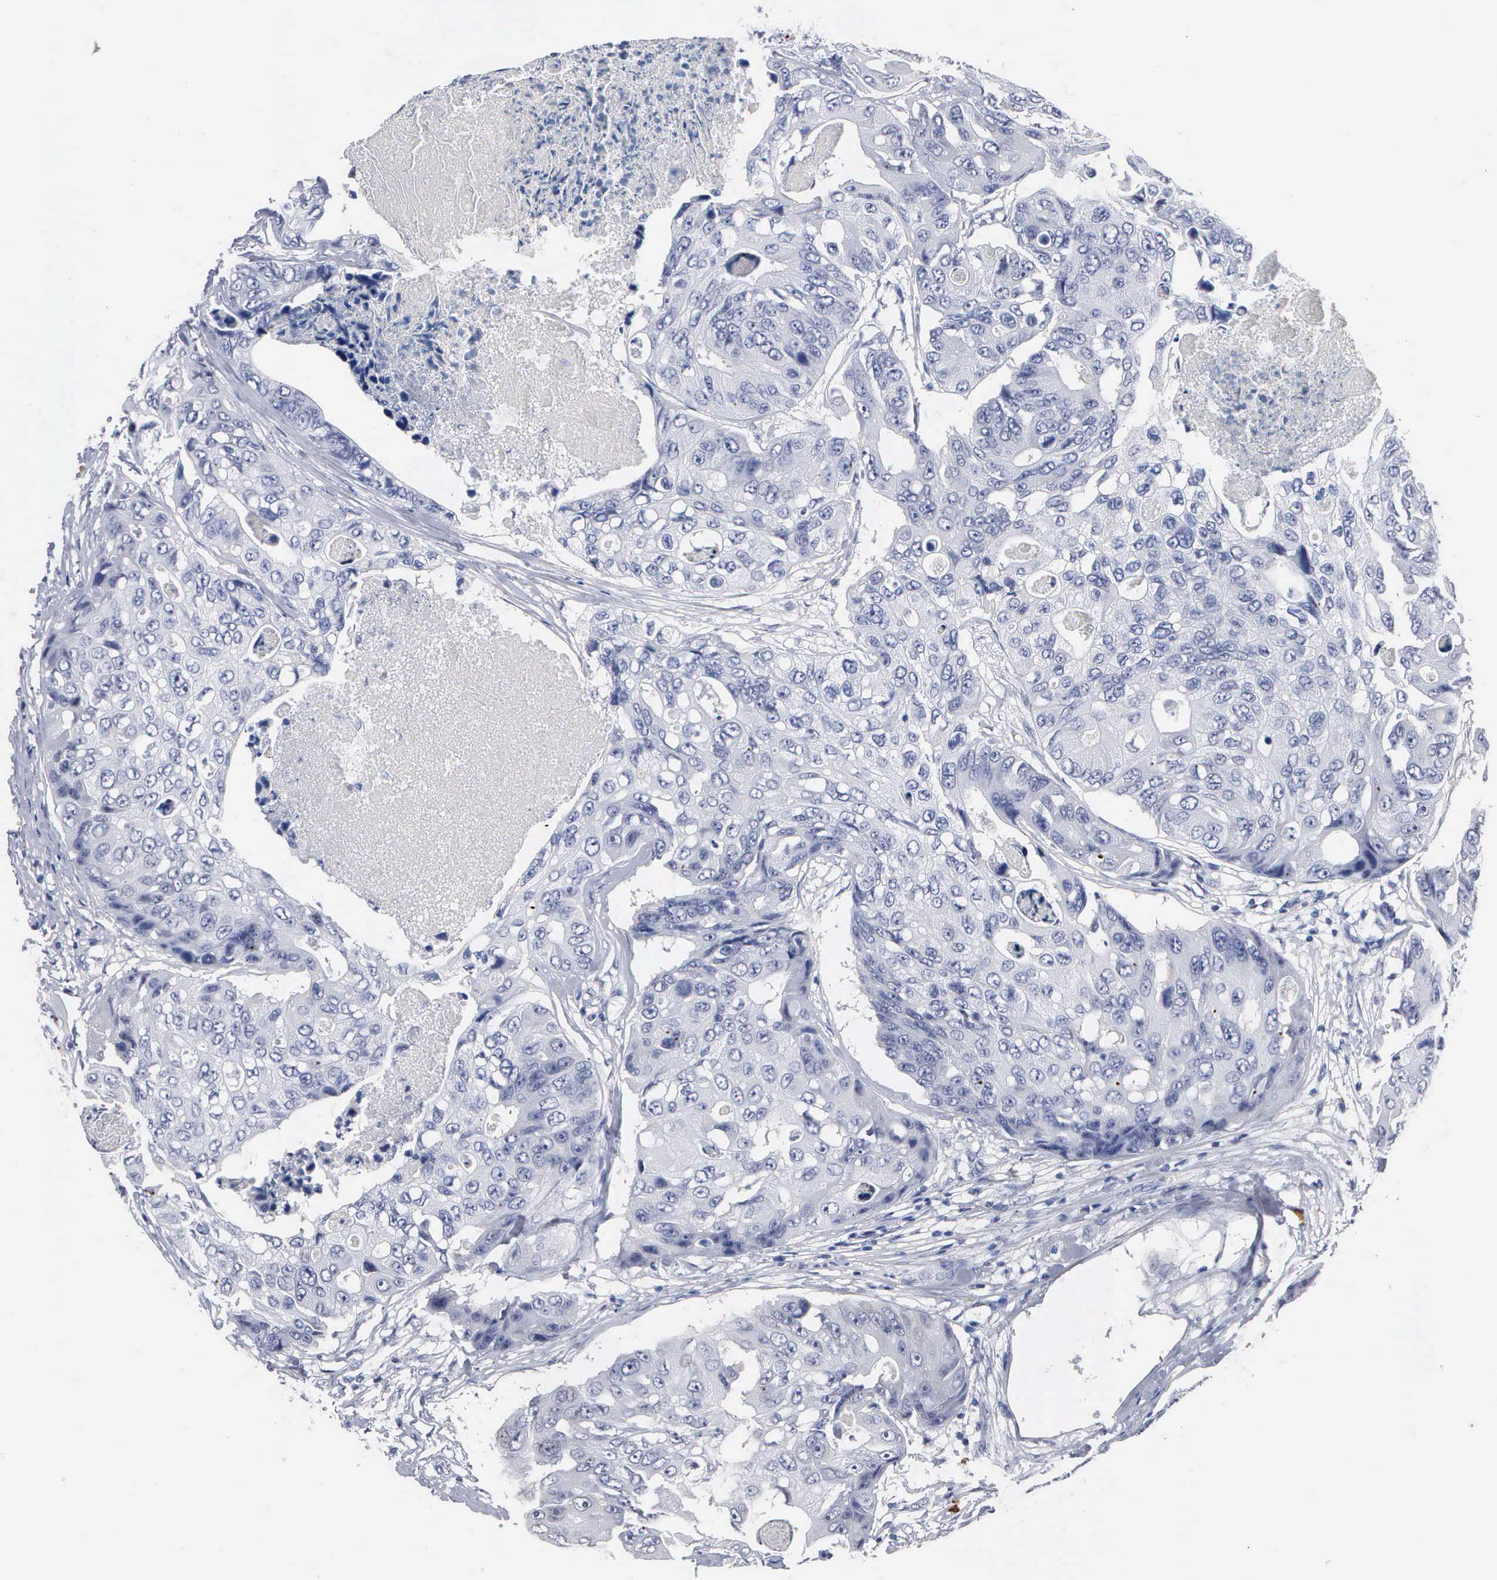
{"staining": {"intensity": "negative", "quantity": "none", "location": "none"}, "tissue": "colorectal cancer", "cell_type": "Tumor cells", "image_type": "cancer", "snomed": [{"axis": "morphology", "description": "Adenocarcinoma, NOS"}, {"axis": "topography", "description": "Colon"}], "caption": "This is an IHC histopathology image of colorectal cancer (adenocarcinoma). There is no positivity in tumor cells.", "gene": "ASPHD2", "patient": {"sex": "female", "age": 86}}